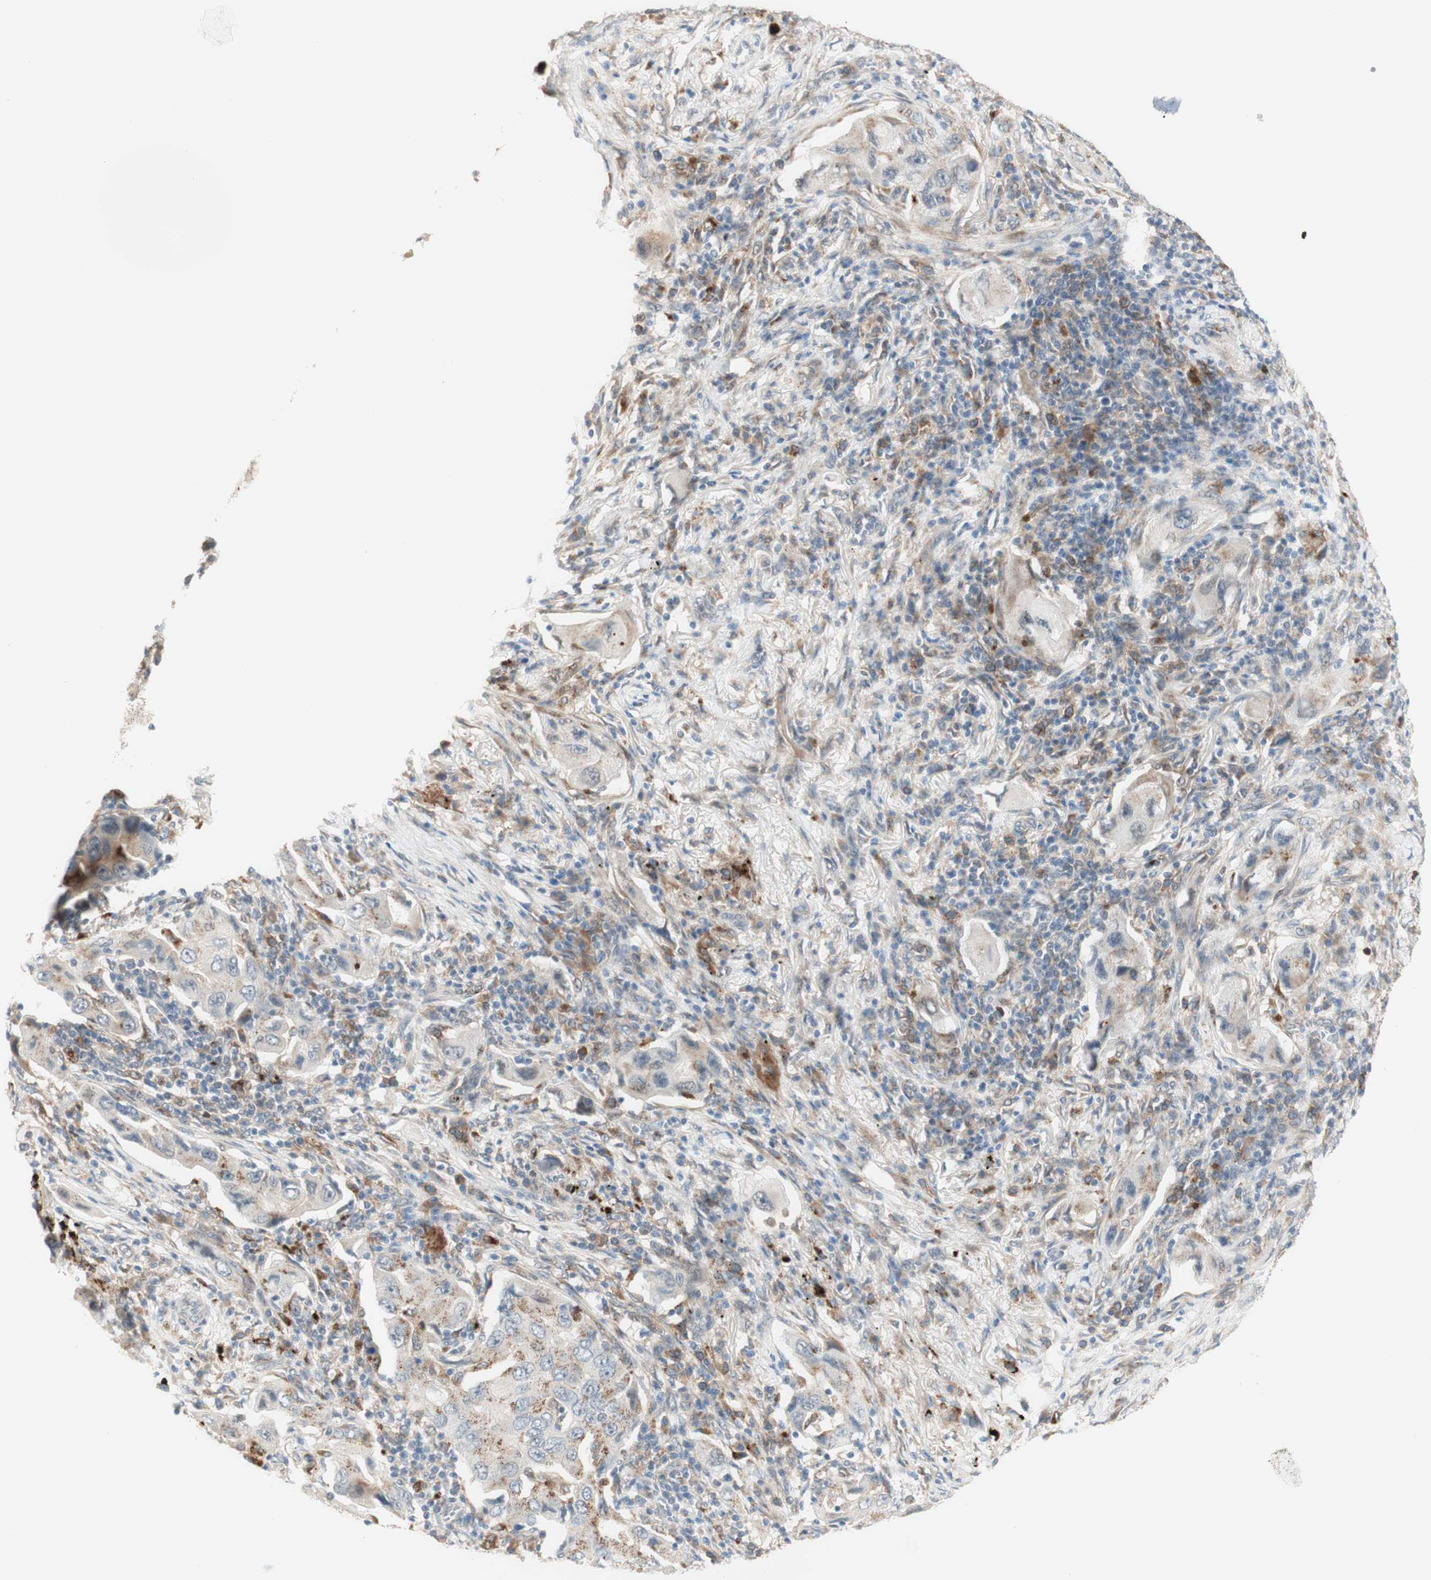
{"staining": {"intensity": "weak", "quantity": "25%-75%", "location": "cytoplasmic/membranous"}, "tissue": "lung cancer", "cell_type": "Tumor cells", "image_type": "cancer", "snomed": [{"axis": "morphology", "description": "Adenocarcinoma, NOS"}, {"axis": "topography", "description": "Lung"}], "caption": "Immunohistochemistry (IHC) staining of lung adenocarcinoma, which demonstrates low levels of weak cytoplasmic/membranous expression in about 25%-75% of tumor cells indicating weak cytoplasmic/membranous protein positivity. The staining was performed using DAB (3,3'-diaminobenzidine) (brown) for protein detection and nuclei were counterstained in hematoxylin (blue).", "gene": "GAPT", "patient": {"sex": "female", "age": 65}}